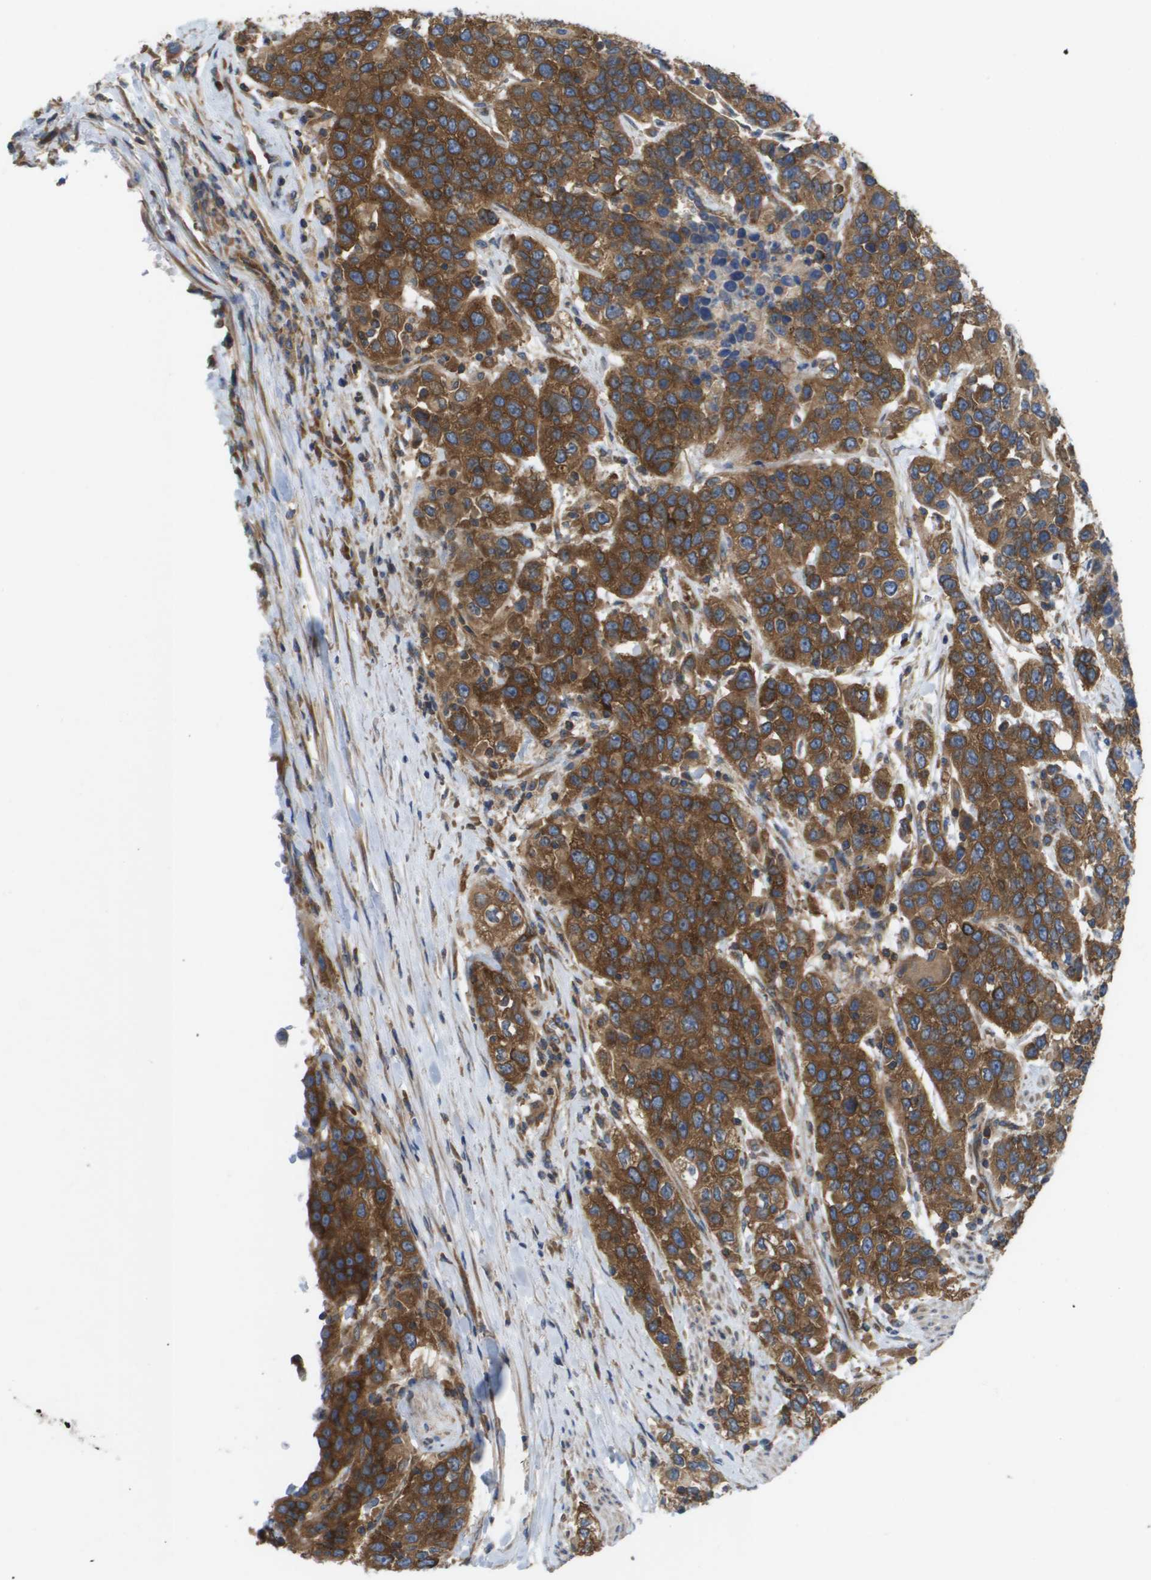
{"staining": {"intensity": "strong", "quantity": ">75%", "location": "cytoplasmic/membranous"}, "tissue": "urothelial cancer", "cell_type": "Tumor cells", "image_type": "cancer", "snomed": [{"axis": "morphology", "description": "Urothelial carcinoma, High grade"}, {"axis": "topography", "description": "Urinary bladder"}], "caption": "Immunohistochemistry image of human urothelial carcinoma (high-grade) stained for a protein (brown), which shows high levels of strong cytoplasmic/membranous positivity in about >75% of tumor cells.", "gene": "EIF4G2", "patient": {"sex": "female", "age": 80}}